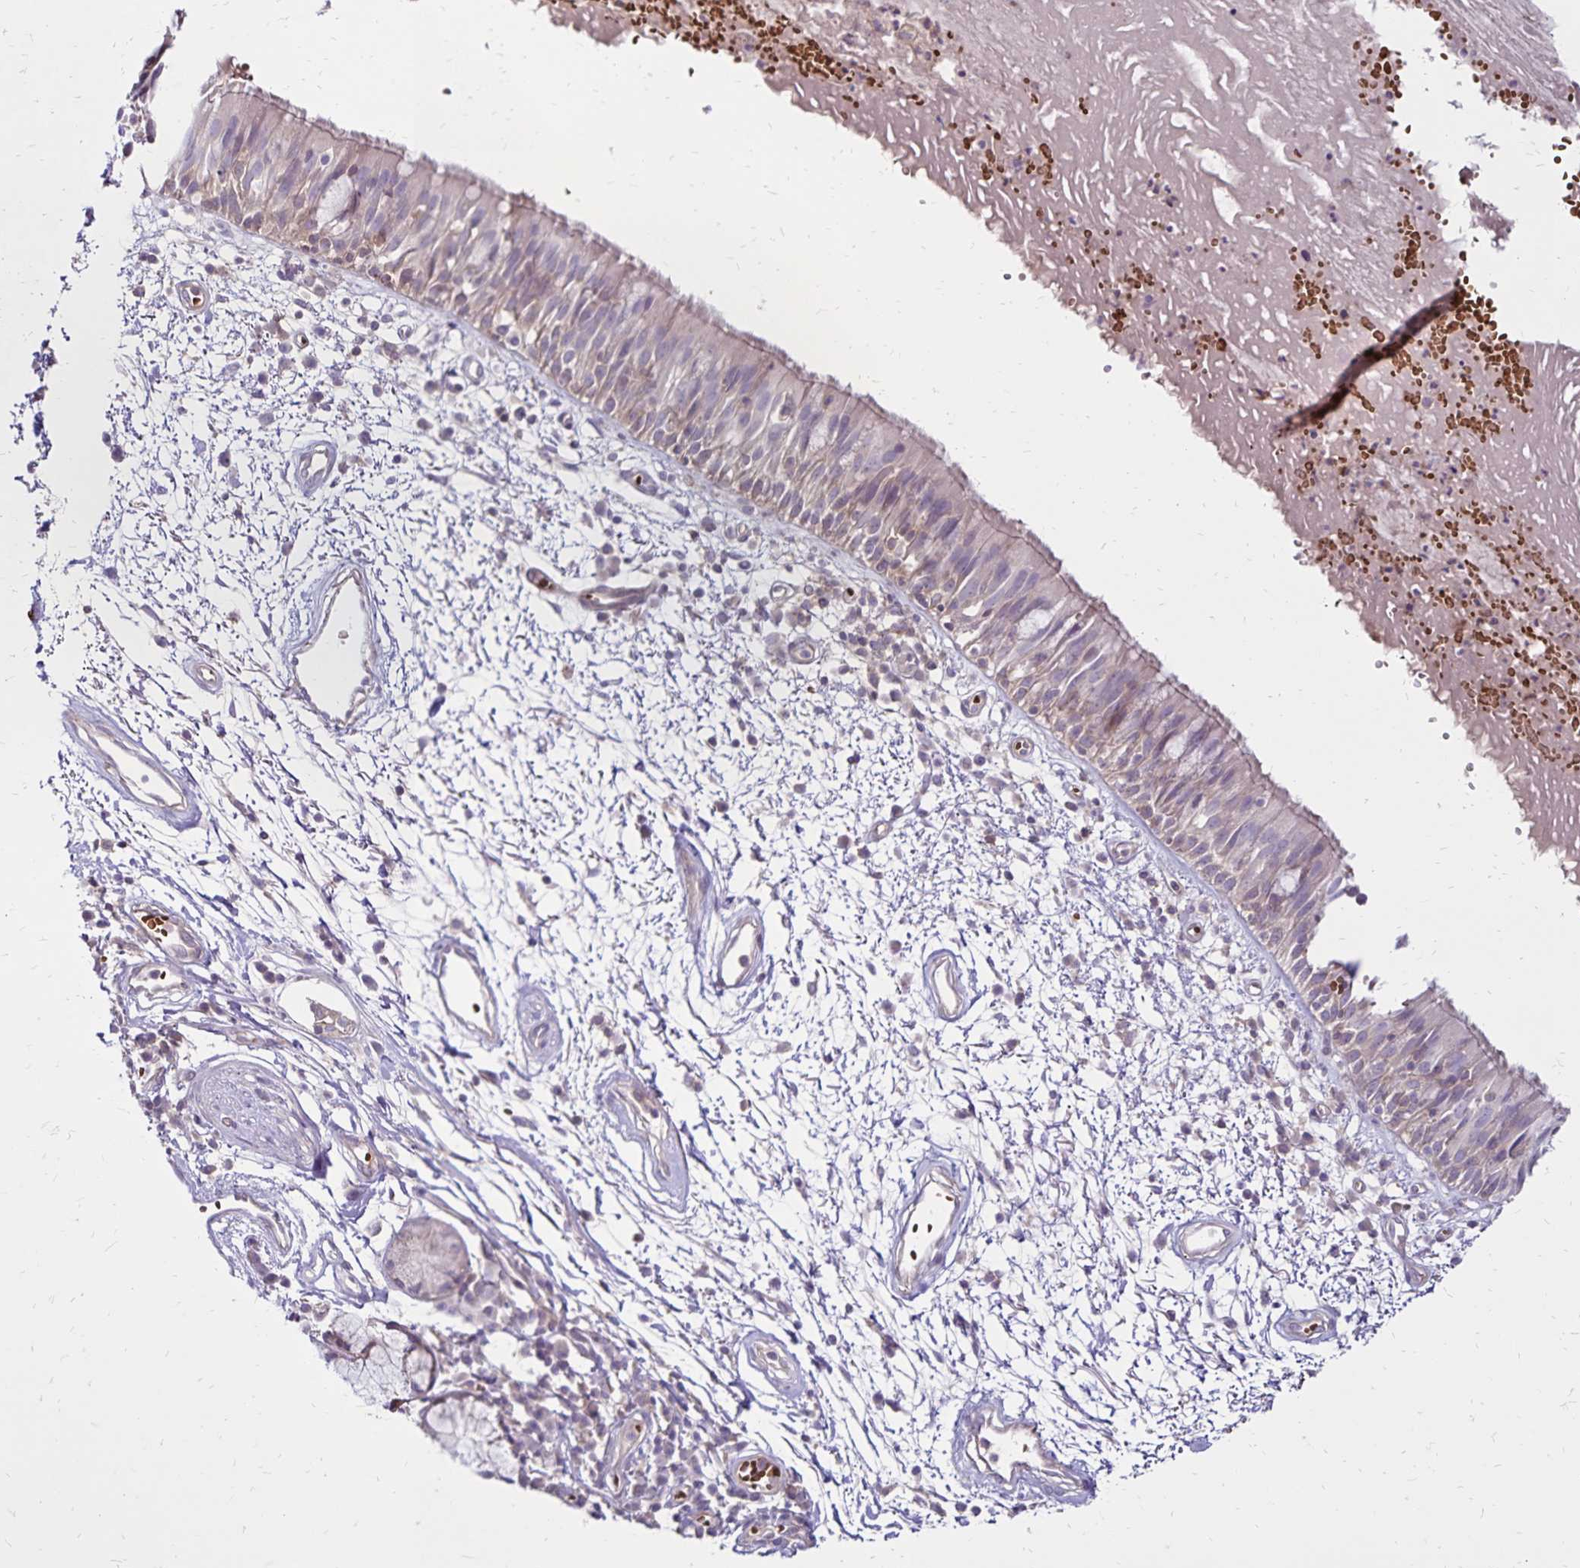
{"staining": {"intensity": "weak", "quantity": "<25%", "location": "cytoplasmic/membranous"}, "tissue": "bronchus", "cell_type": "Respiratory epithelial cells", "image_type": "normal", "snomed": [{"axis": "morphology", "description": "Normal tissue, NOS"}, {"axis": "morphology", "description": "Squamous cell carcinoma, NOS"}, {"axis": "topography", "description": "Cartilage tissue"}, {"axis": "topography", "description": "Bronchus"}, {"axis": "topography", "description": "Lung"}], "caption": "Photomicrograph shows no significant protein positivity in respiratory epithelial cells of unremarkable bronchus.", "gene": "FSD1", "patient": {"sex": "male", "age": 66}}